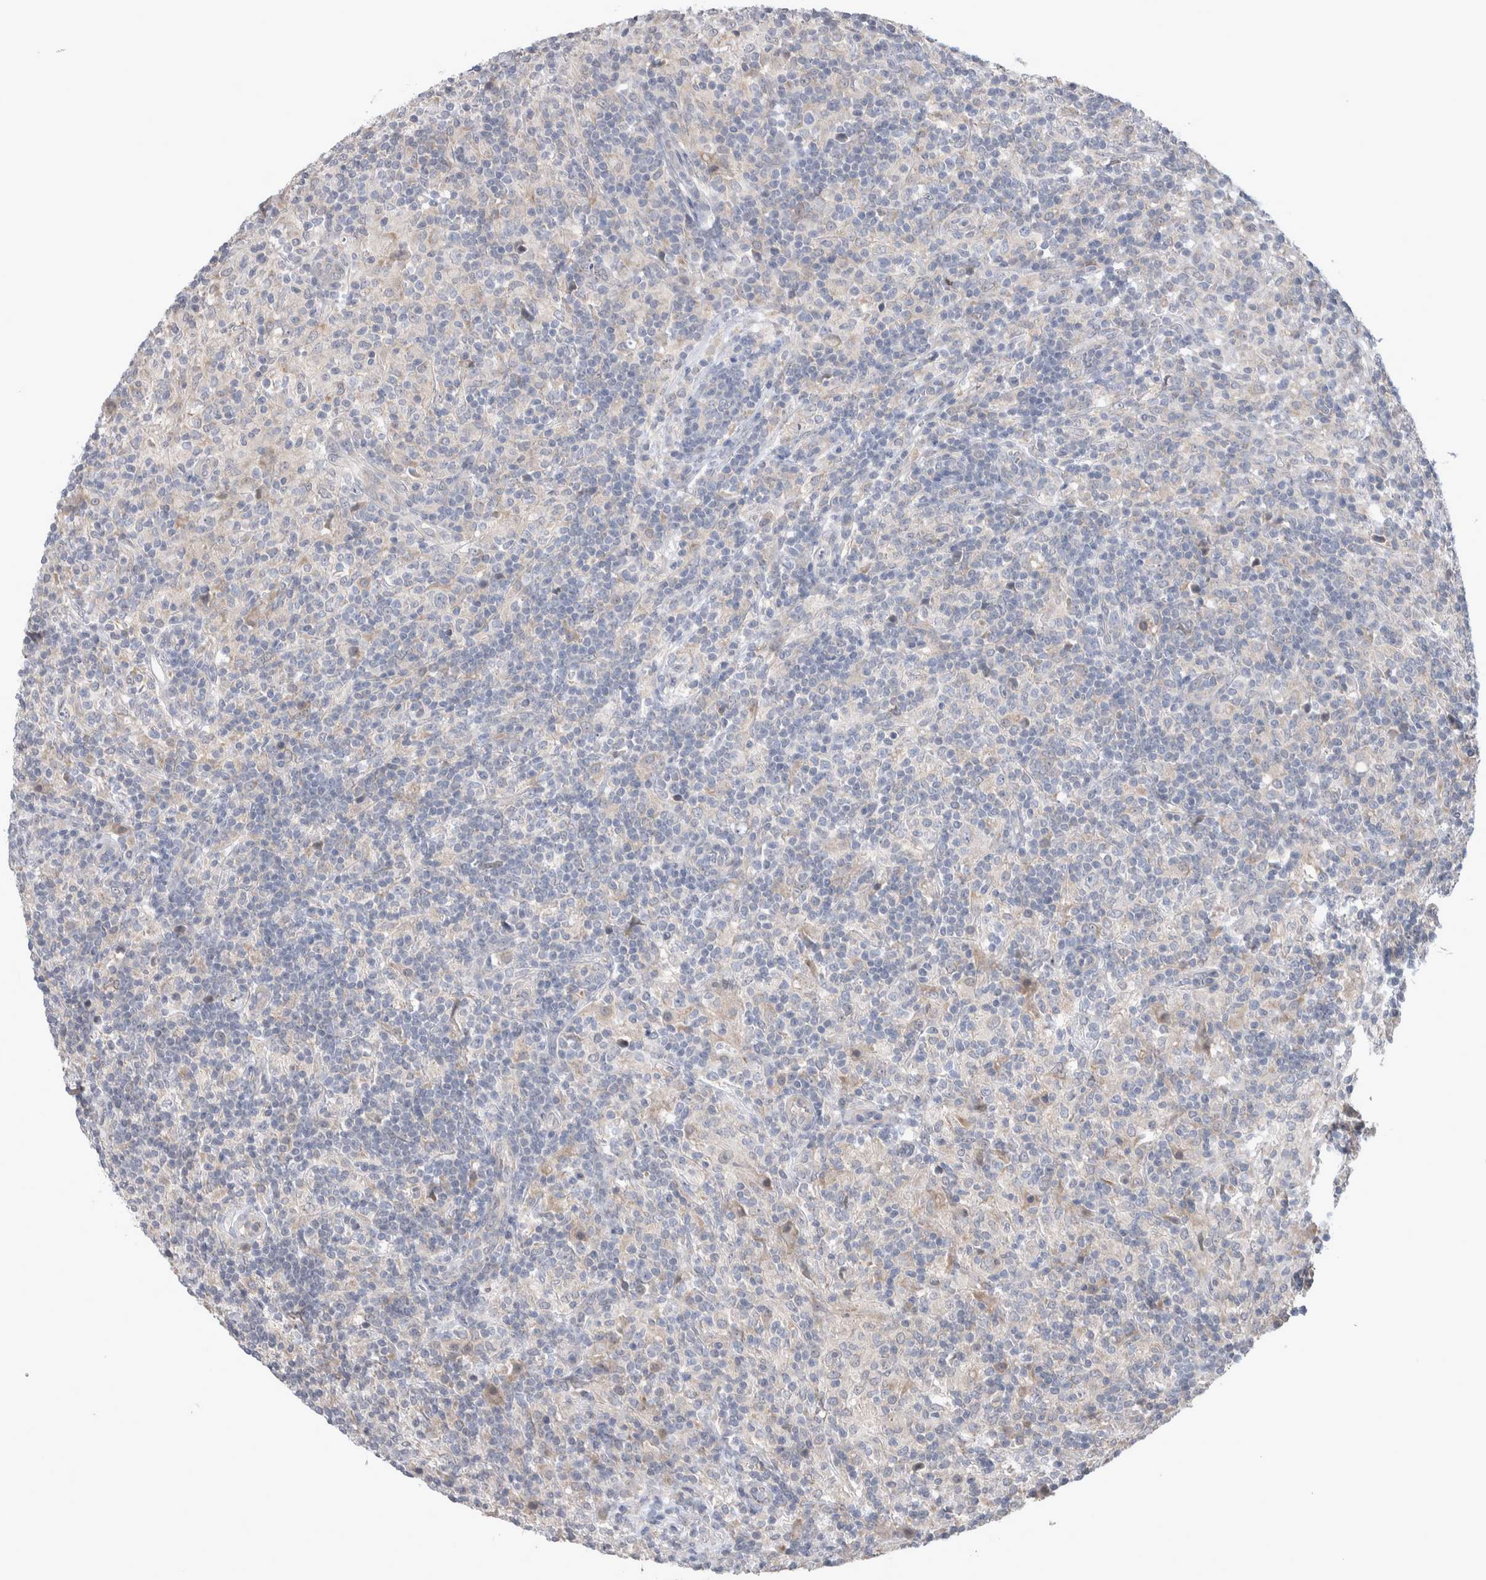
{"staining": {"intensity": "negative", "quantity": "none", "location": "none"}, "tissue": "lymphoma", "cell_type": "Tumor cells", "image_type": "cancer", "snomed": [{"axis": "morphology", "description": "Hodgkin's disease, NOS"}, {"axis": "topography", "description": "Lymph node"}], "caption": "Lymphoma was stained to show a protein in brown. There is no significant expression in tumor cells.", "gene": "CUL2", "patient": {"sex": "male", "age": 70}}